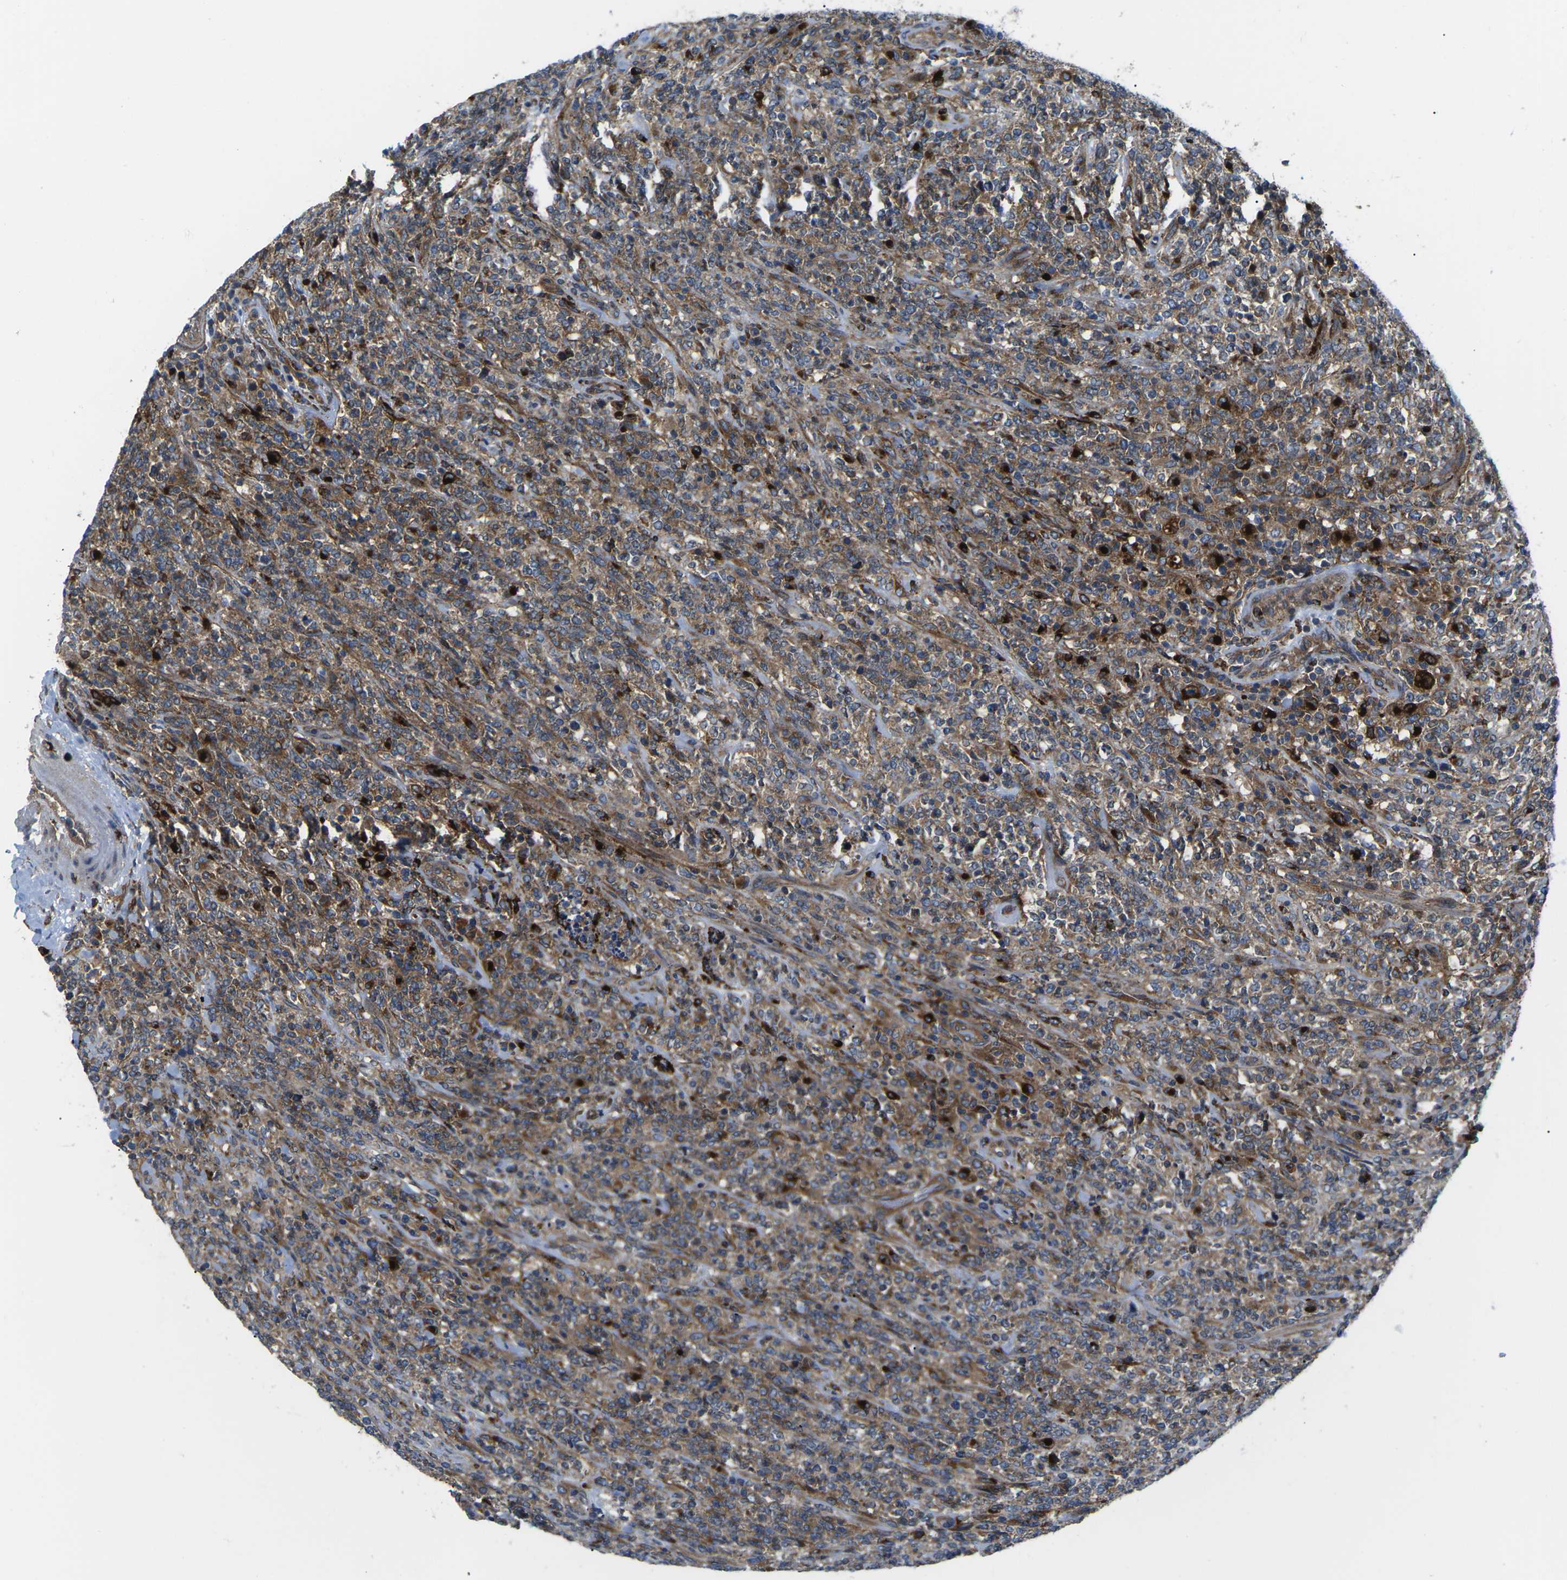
{"staining": {"intensity": "moderate", "quantity": "25%-75%", "location": "cytoplasmic/membranous"}, "tissue": "lymphoma", "cell_type": "Tumor cells", "image_type": "cancer", "snomed": [{"axis": "morphology", "description": "Malignant lymphoma, non-Hodgkin's type, High grade"}, {"axis": "topography", "description": "Soft tissue"}], "caption": "IHC micrograph of high-grade malignant lymphoma, non-Hodgkin's type stained for a protein (brown), which reveals medium levels of moderate cytoplasmic/membranous positivity in approximately 25%-75% of tumor cells.", "gene": "DLG1", "patient": {"sex": "male", "age": 18}}